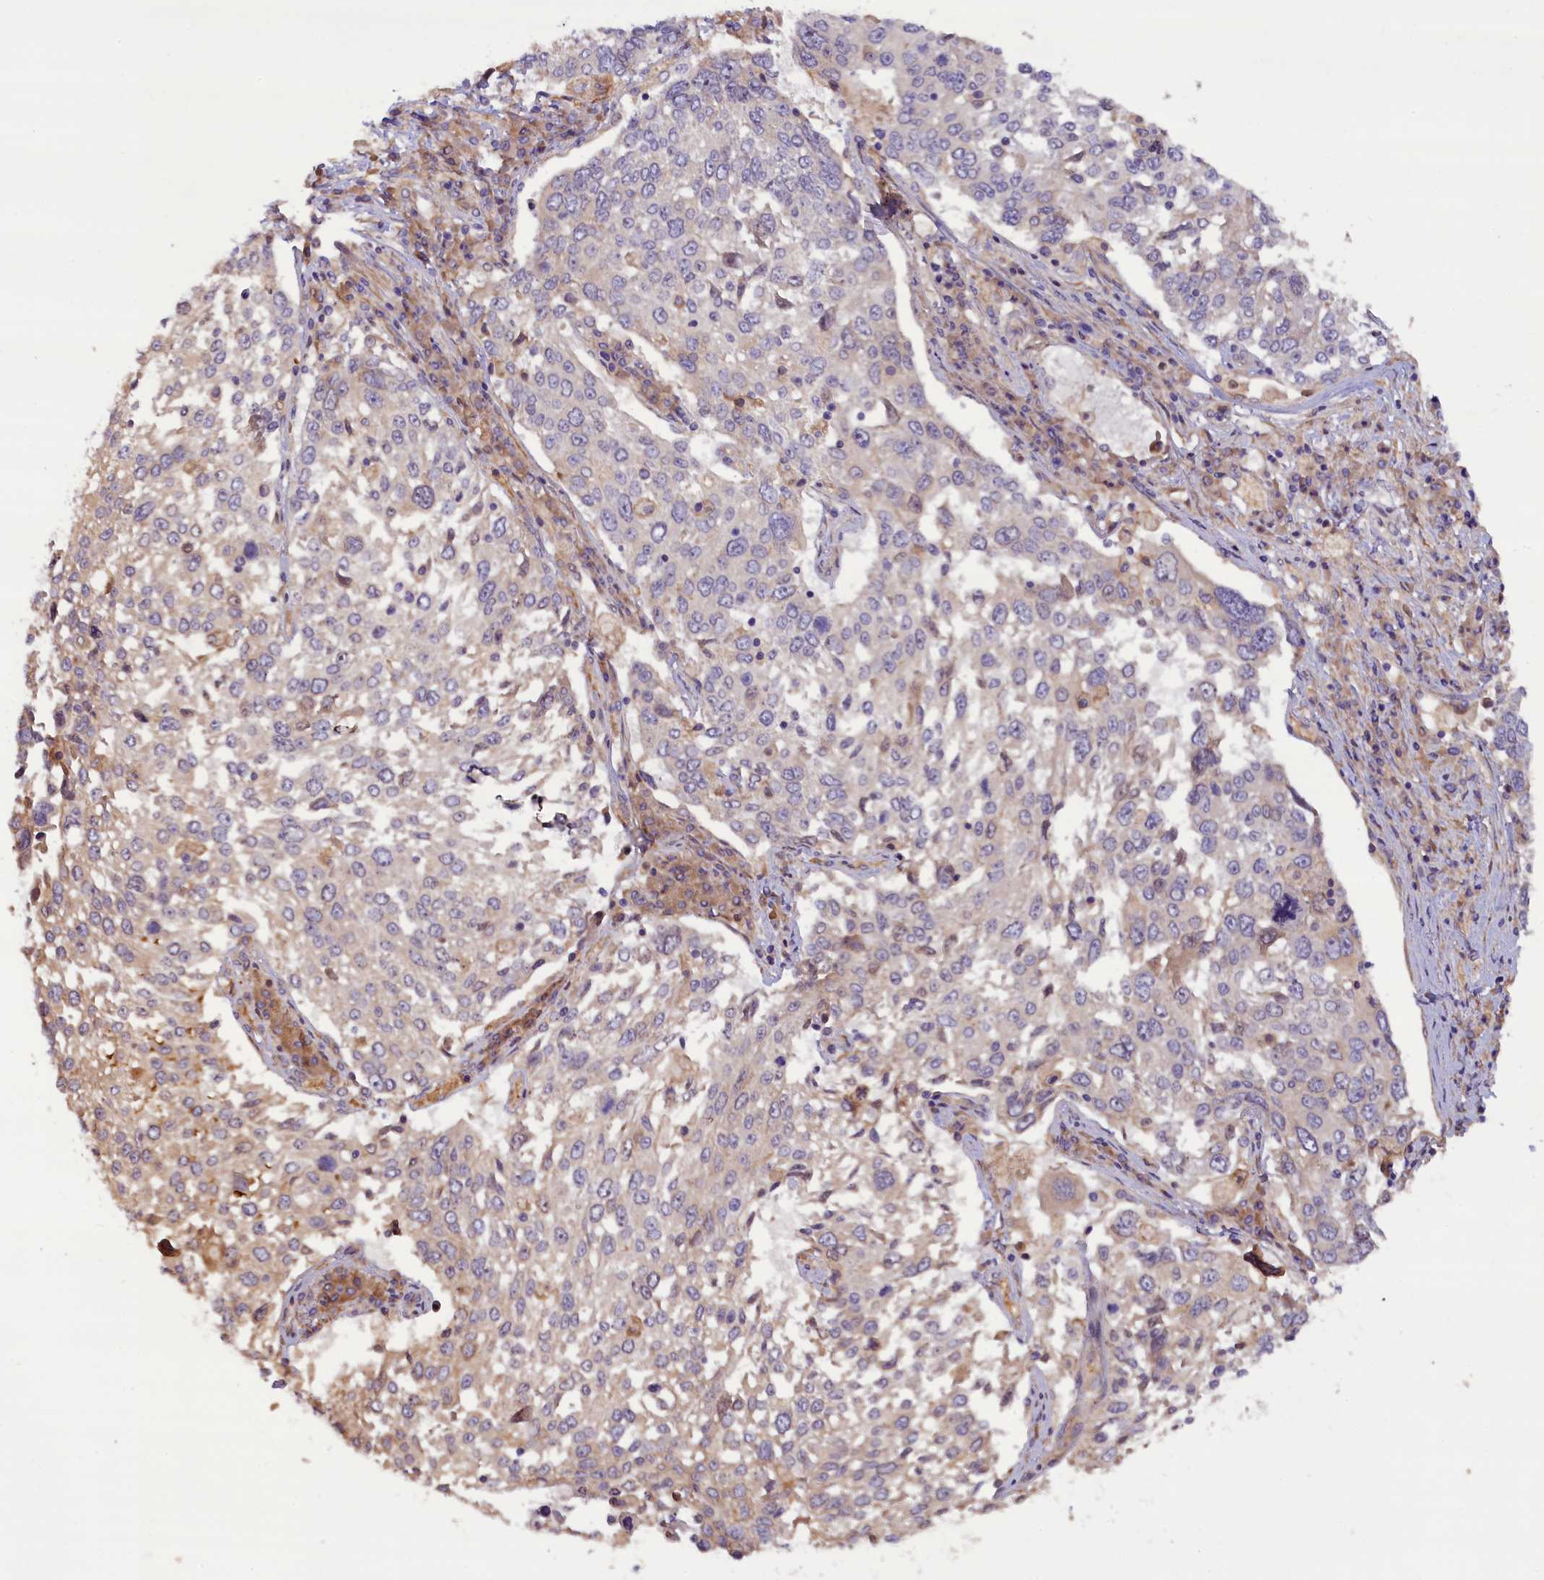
{"staining": {"intensity": "weak", "quantity": "<25%", "location": "cytoplasmic/membranous"}, "tissue": "lung cancer", "cell_type": "Tumor cells", "image_type": "cancer", "snomed": [{"axis": "morphology", "description": "Squamous cell carcinoma, NOS"}, {"axis": "topography", "description": "Lung"}], "caption": "Lung cancer was stained to show a protein in brown. There is no significant positivity in tumor cells.", "gene": "CCDC9B", "patient": {"sex": "male", "age": 65}}